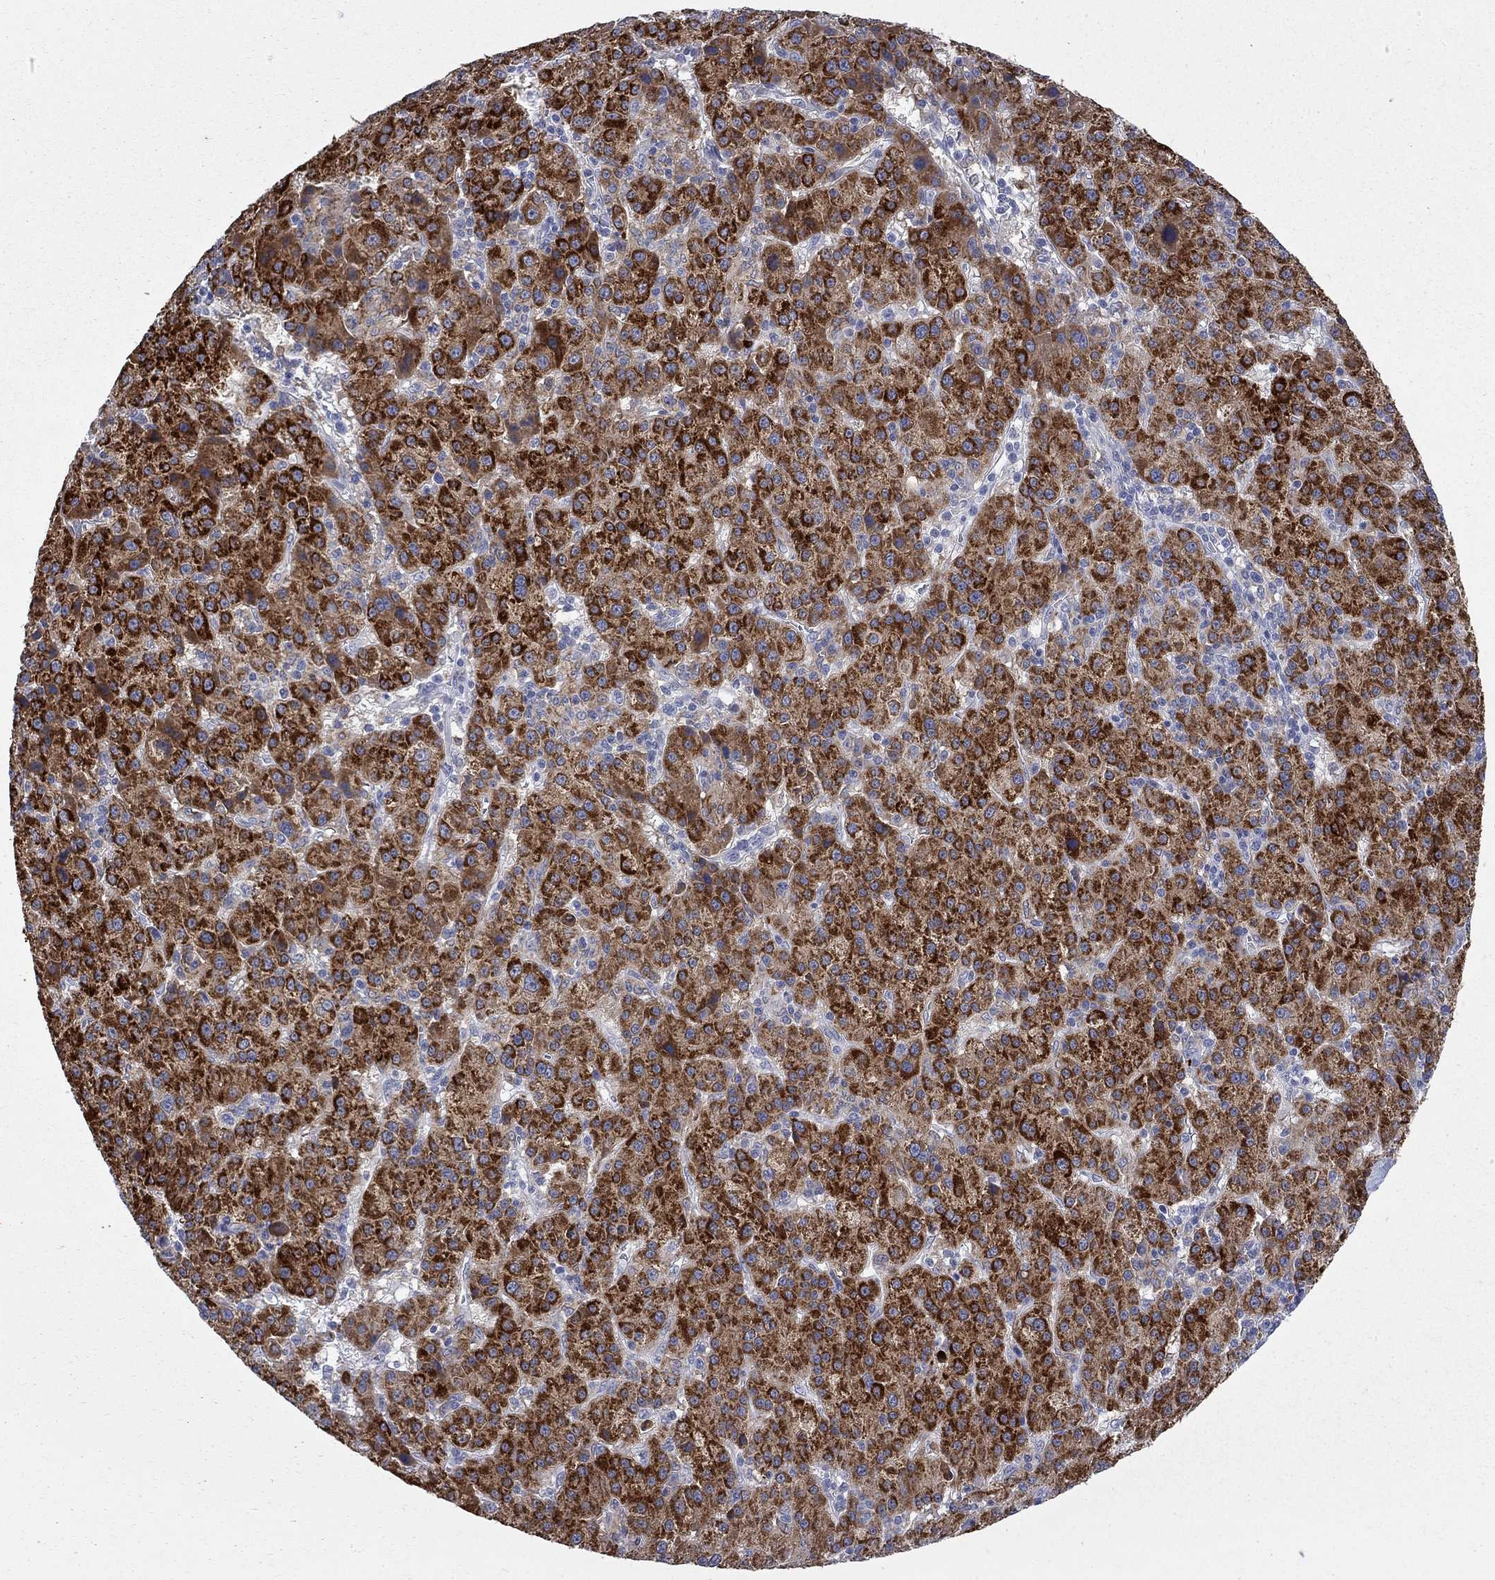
{"staining": {"intensity": "strong", "quantity": ">75%", "location": "cytoplasmic/membranous"}, "tissue": "liver cancer", "cell_type": "Tumor cells", "image_type": "cancer", "snomed": [{"axis": "morphology", "description": "Carcinoma, Hepatocellular, NOS"}, {"axis": "topography", "description": "Liver"}], "caption": "Immunohistochemical staining of liver cancer exhibits high levels of strong cytoplasmic/membranous protein staining in approximately >75% of tumor cells. (DAB = brown stain, brightfield microscopy at high magnification).", "gene": "ACSL1", "patient": {"sex": "female", "age": 60}}